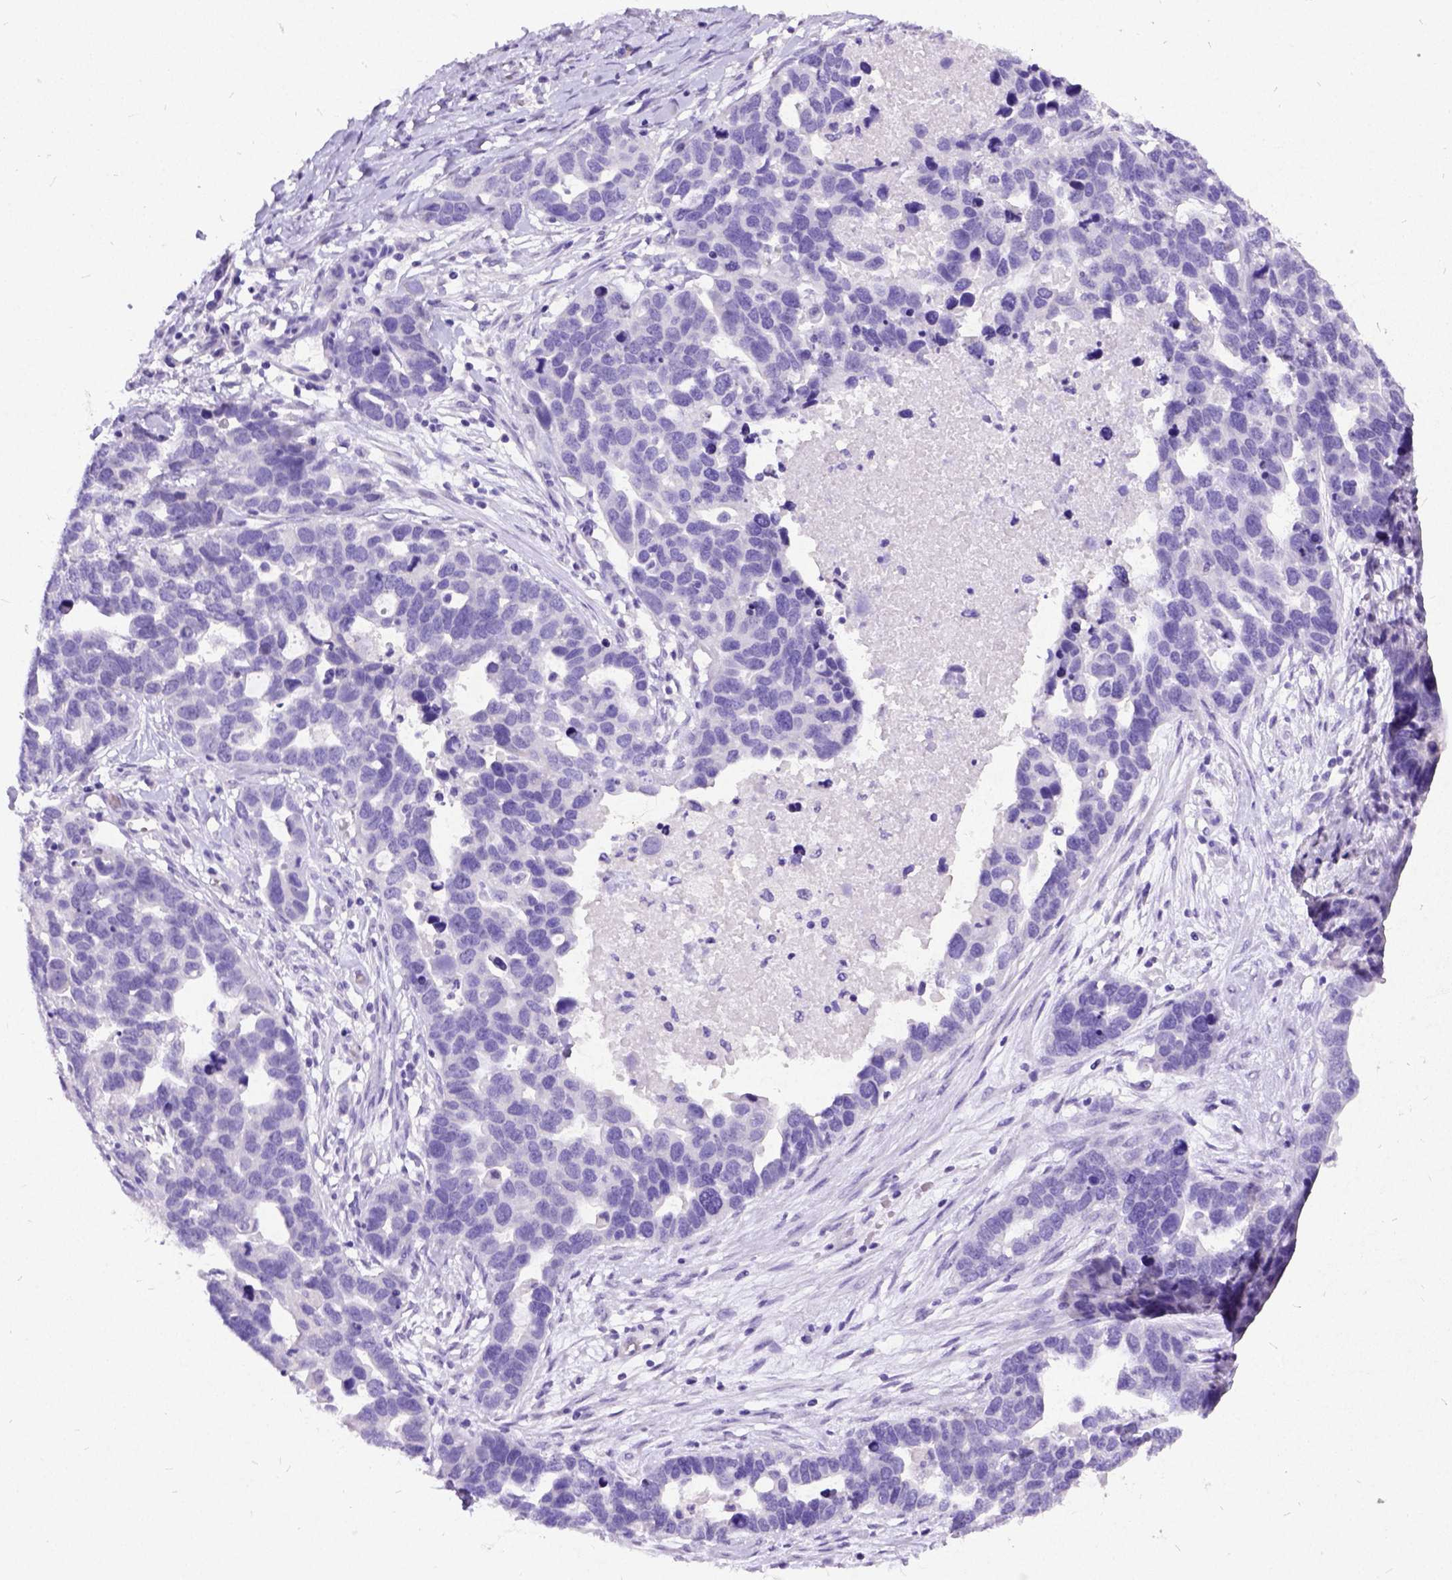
{"staining": {"intensity": "negative", "quantity": "none", "location": "none"}, "tissue": "ovarian cancer", "cell_type": "Tumor cells", "image_type": "cancer", "snomed": [{"axis": "morphology", "description": "Cystadenocarcinoma, serous, NOS"}, {"axis": "topography", "description": "Ovary"}], "caption": "The micrograph reveals no staining of tumor cells in ovarian serous cystadenocarcinoma.", "gene": "NEUROD4", "patient": {"sex": "female", "age": 54}}